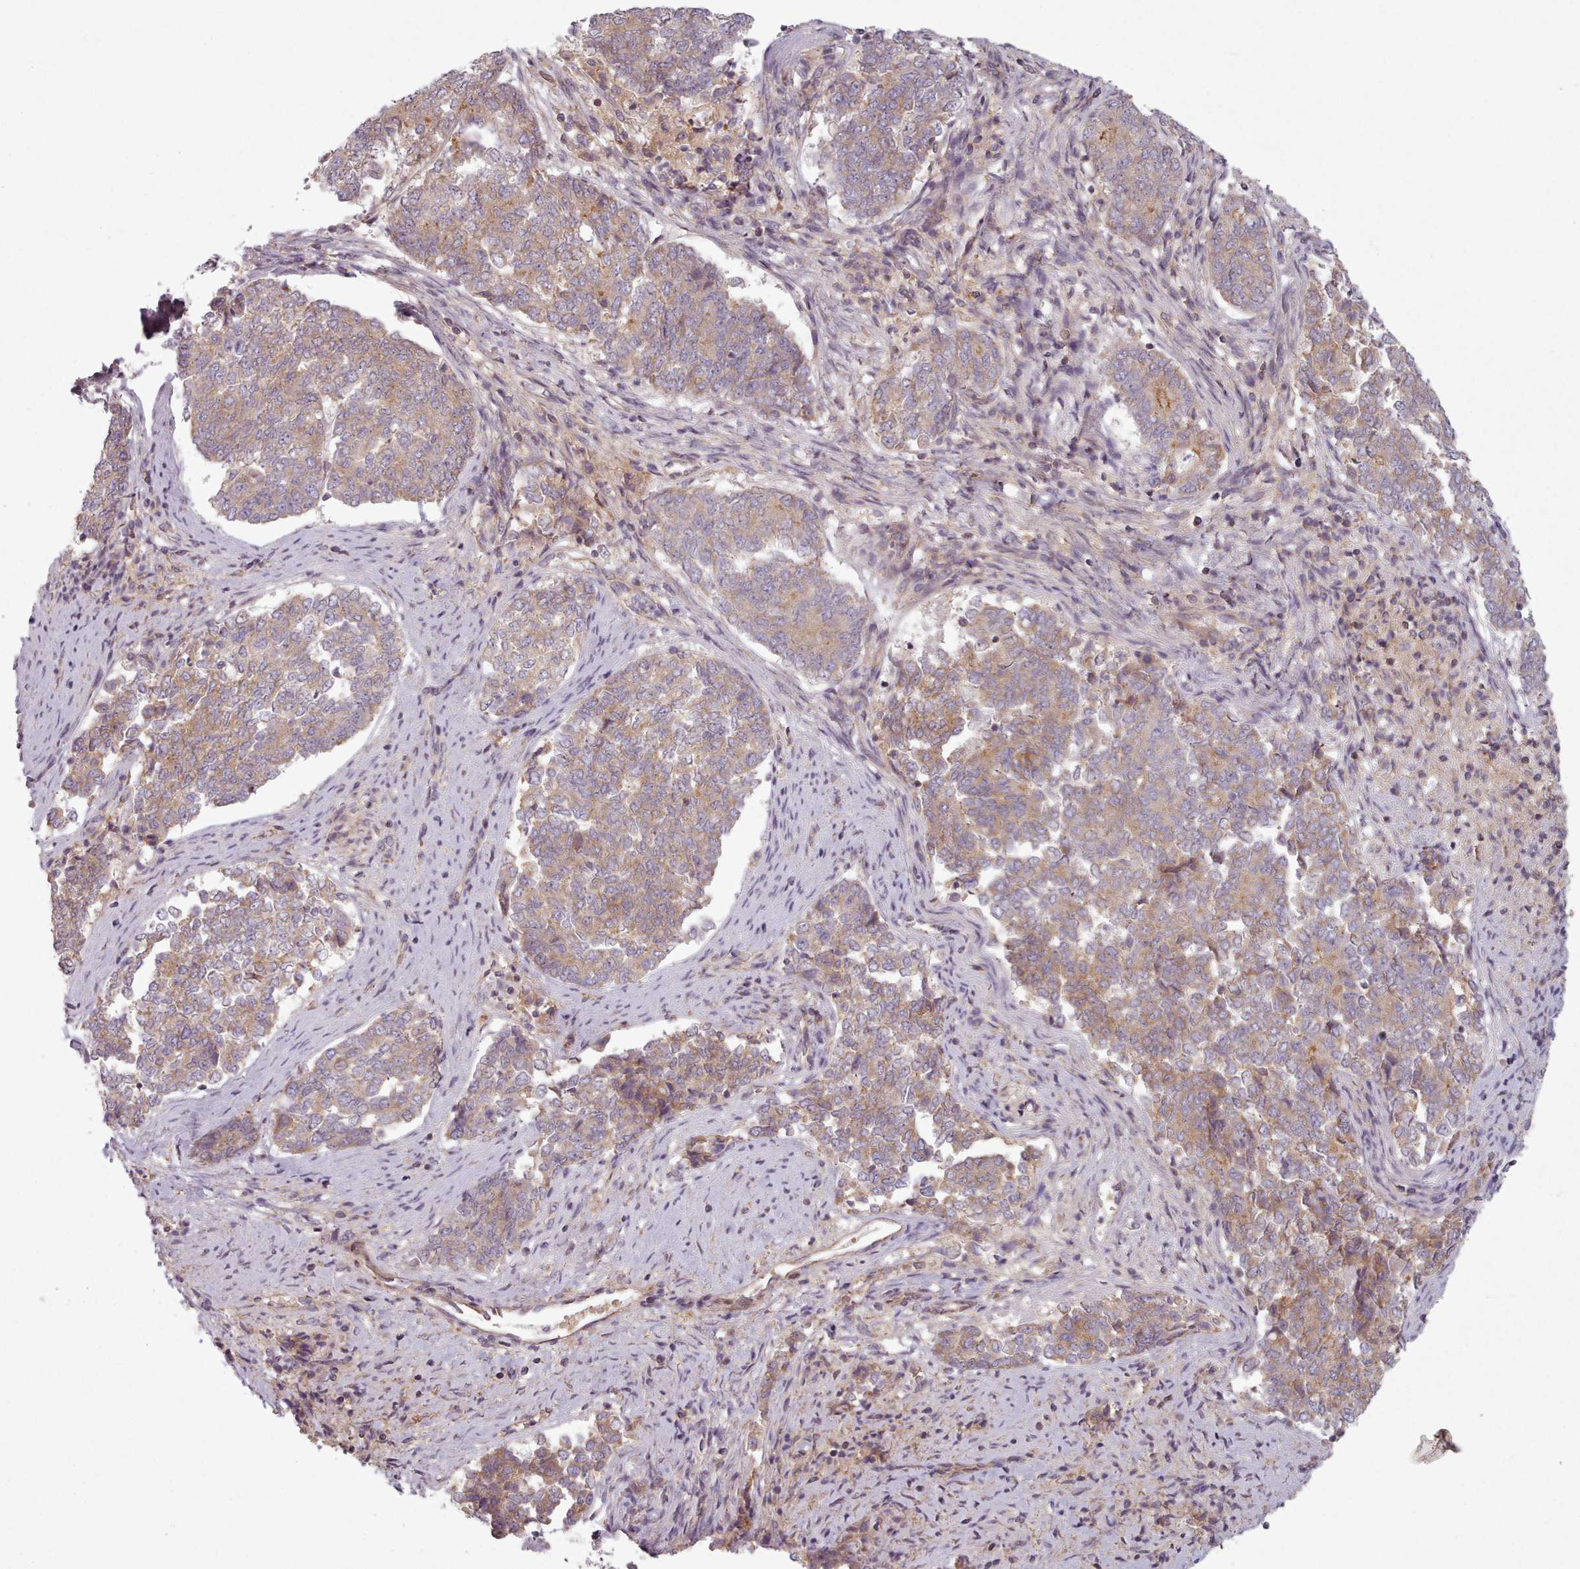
{"staining": {"intensity": "weak", "quantity": ">75%", "location": "cytoplasmic/membranous"}, "tissue": "endometrial cancer", "cell_type": "Tumor cells", "image_type": "cancer", "snomed": [{"axis": "morphology", "description": "Adenocarcinoma, NOS"}, {"axis": "topography", "description": "Endometrium"}], "caption": "A photomicrograph of human endometrial cancer stained for a protein exhibits weak cytoplasmic/membranous brown staining in tumor cells.", "gene": "NT5DC2", "patient": {"sex": "female", "age": 80}}